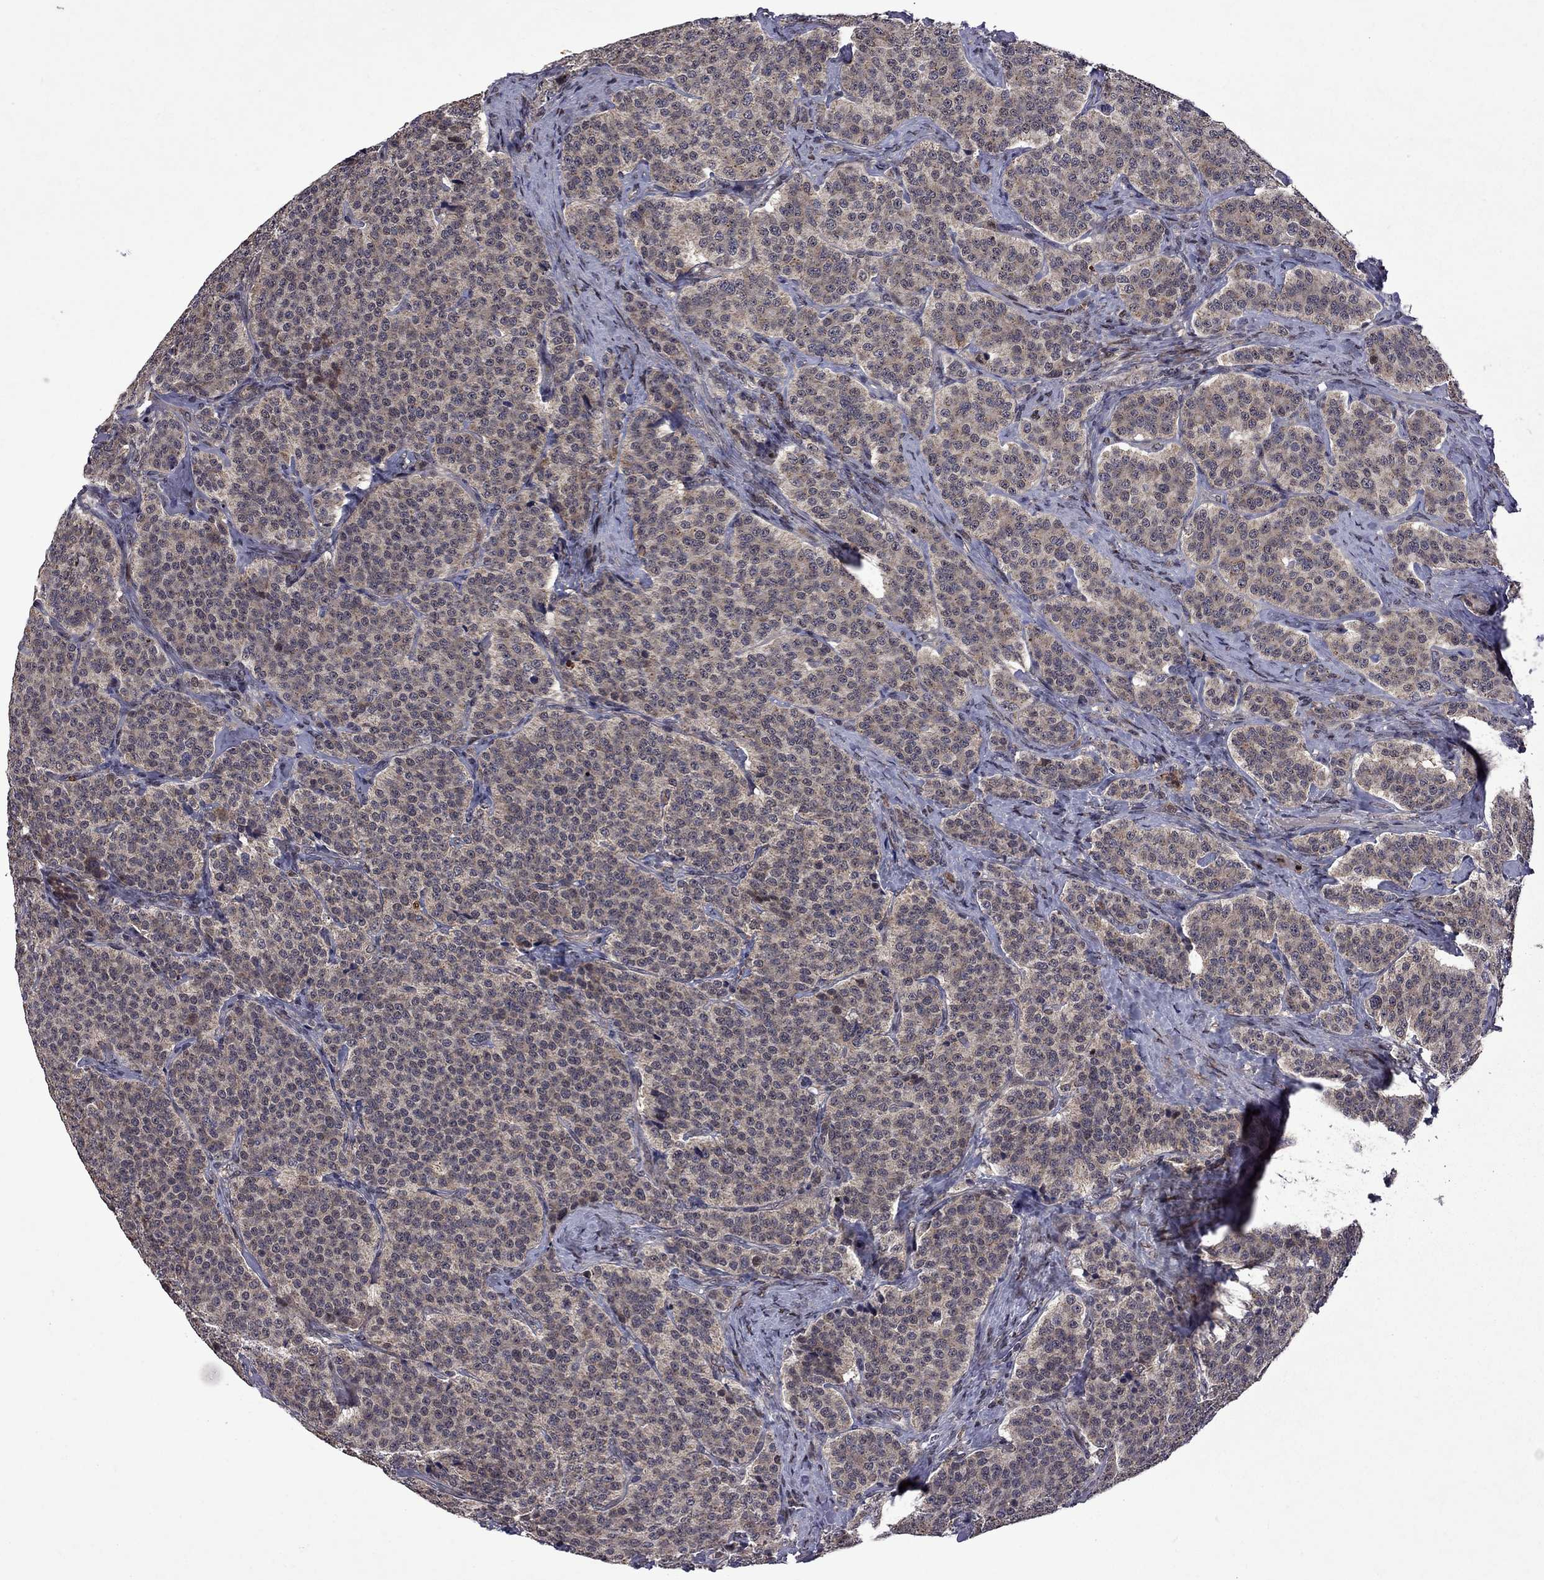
{"staining": {"intensity": "weak", "quantity": ">75%", "location": "cytoplasmic/membranous"}, "tissue": "carcinoid", "cell_type": "Tumor cells", "image_type": "cancer", "snomed": [{"axis": "morphology", "description": "Carcinoid, malignant, NOS"}, {"axis": "topography", "description": "Small intestine"}], "caption": "The micrograph displays a brown stain indicating the presence of a protein in the cytoplasmic/membranous of tumor cells in carcinoid.", "gene": "IPP", "patient": {"sex": "female", "age": 58}}